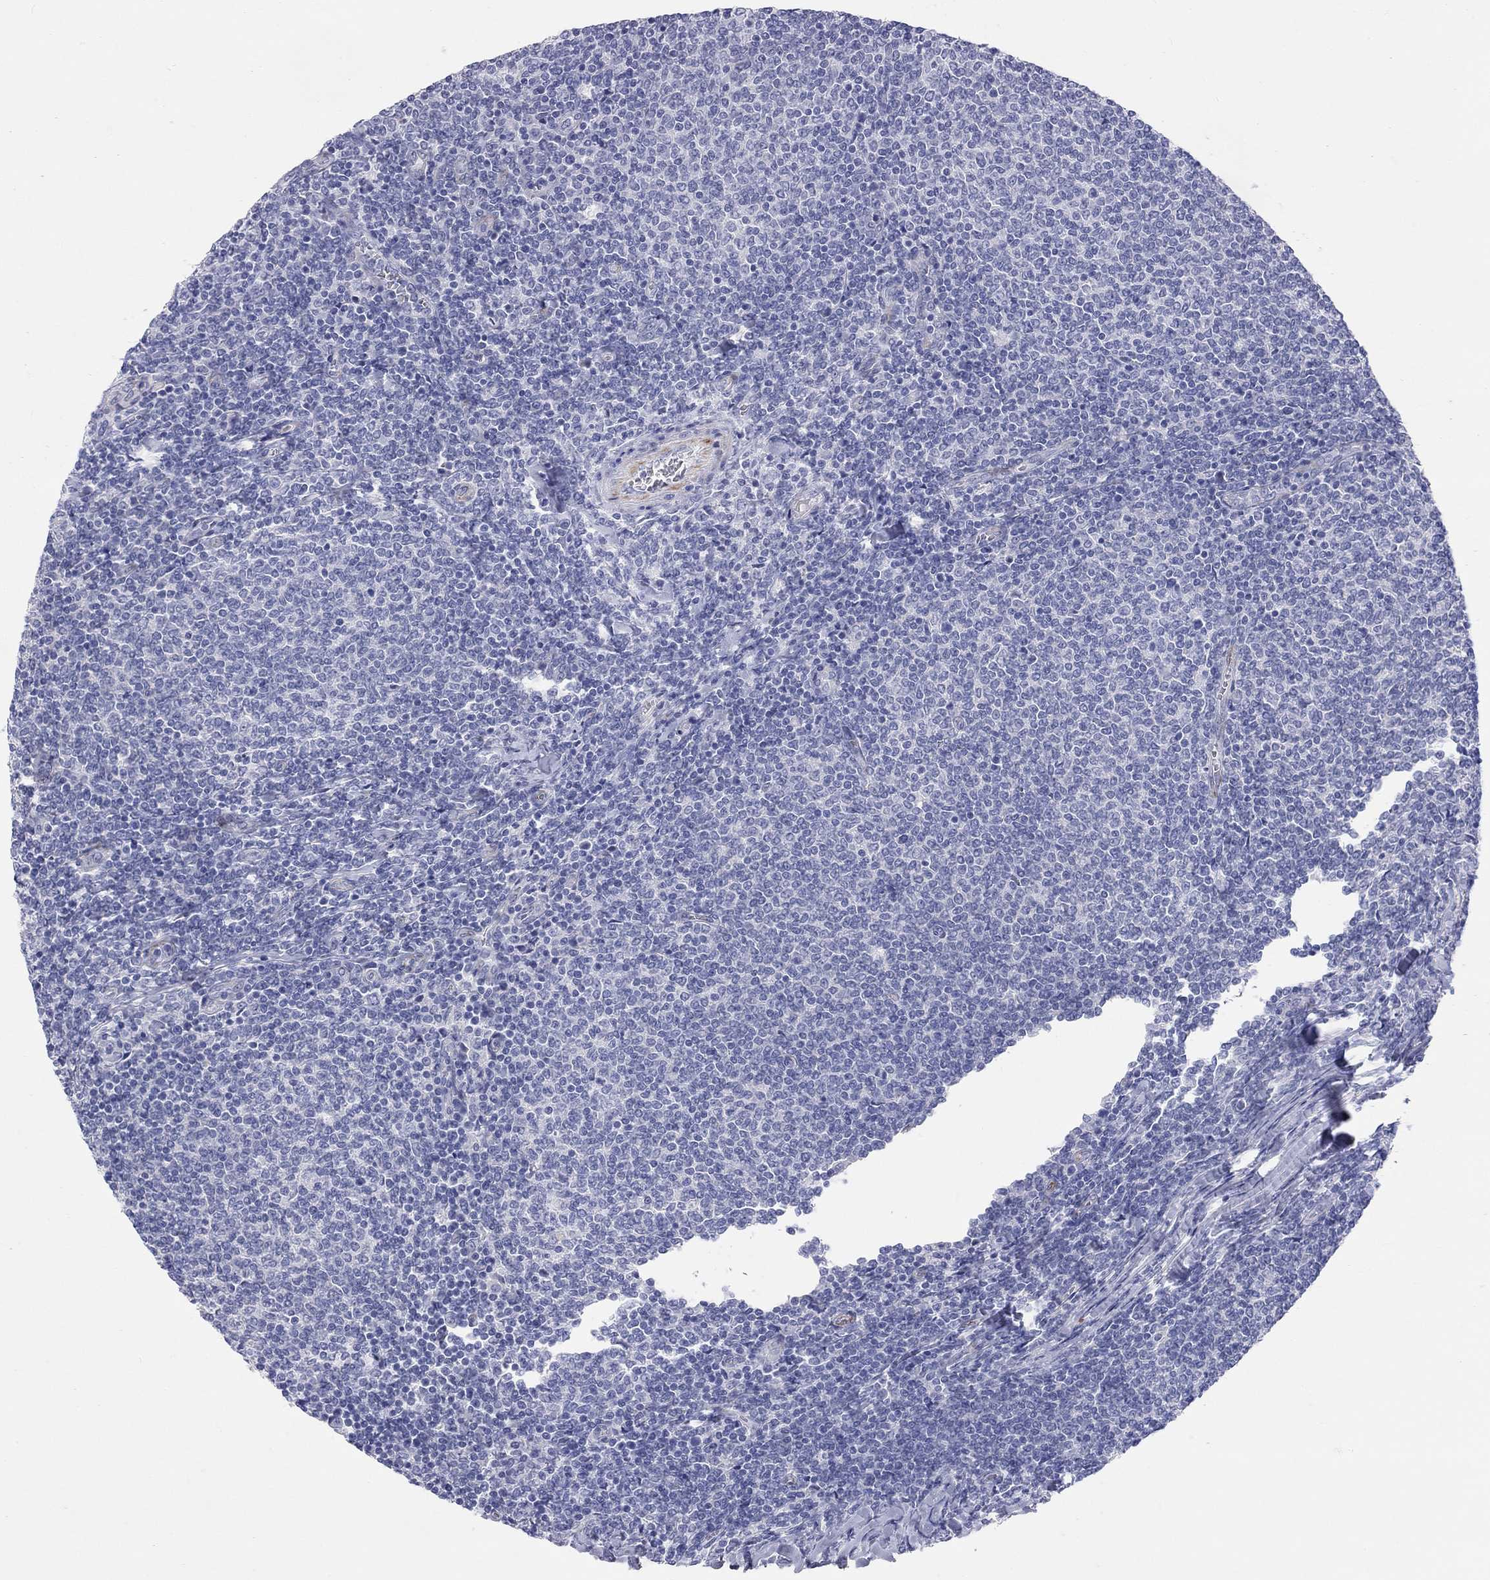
{"staining": {"intensity": "negative", "quantity": "none", "location": "none"}, "tissue": "lymphoma", "cell_type": "Tumor cells", "image_type": "cancer", "snomed": [{"axis": "morphology", "description": "Malignant lymphoma, non-Hodgkin's type, Low grade"}, {"axis": "topography", "description": "Lymph node"}], "caption": "IHC image of neoplastic tissue: human lymphoma stained with DAB demonstrates no significant protein staining in tumor cells. (DAB IHC visualized using brightfield microscopy, high magnification).", "gene": "PCDHGC5", "patient": {"sex": "male", "age": 52}}